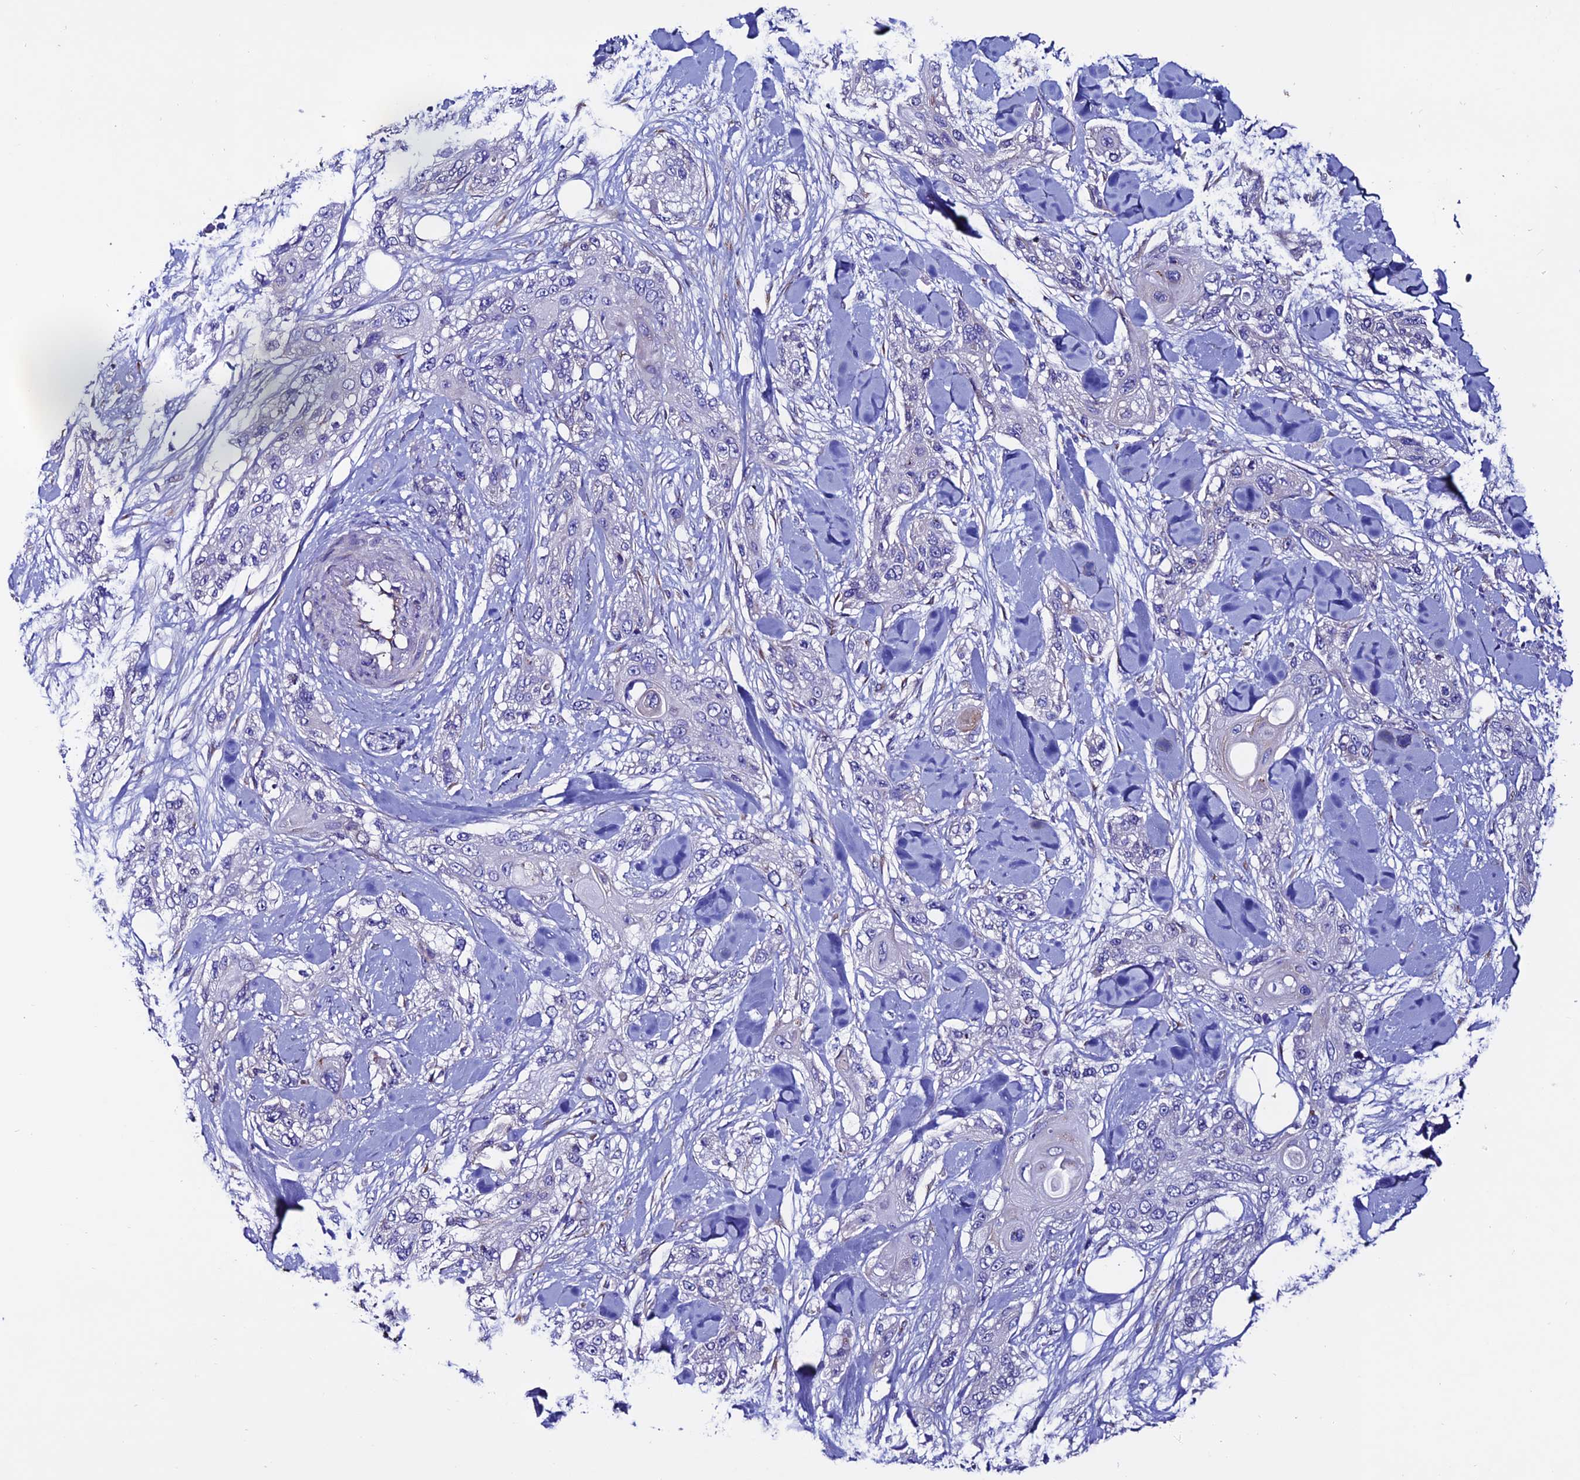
{"staining": {"intensity": "negative", "quantity": "none", "location": "none"}, "tissue": "skin cancer", "cell_type": "Tumor cells", "image_type": "cancer", "snomed": [{"axis": "morphology", "description": "Normal tissue, NOS"}, {"axis": "morphology", "description": "Squamous cell carcinoma, NOS"}, {"axis": "topography", "description": "Skin"}], "caption": "An image of human squamous cell carcinoma (skin) is negative for staining in tumor cells.", "gene": "OR51Q1", "patient": {"sex": "male", "age": 72}}